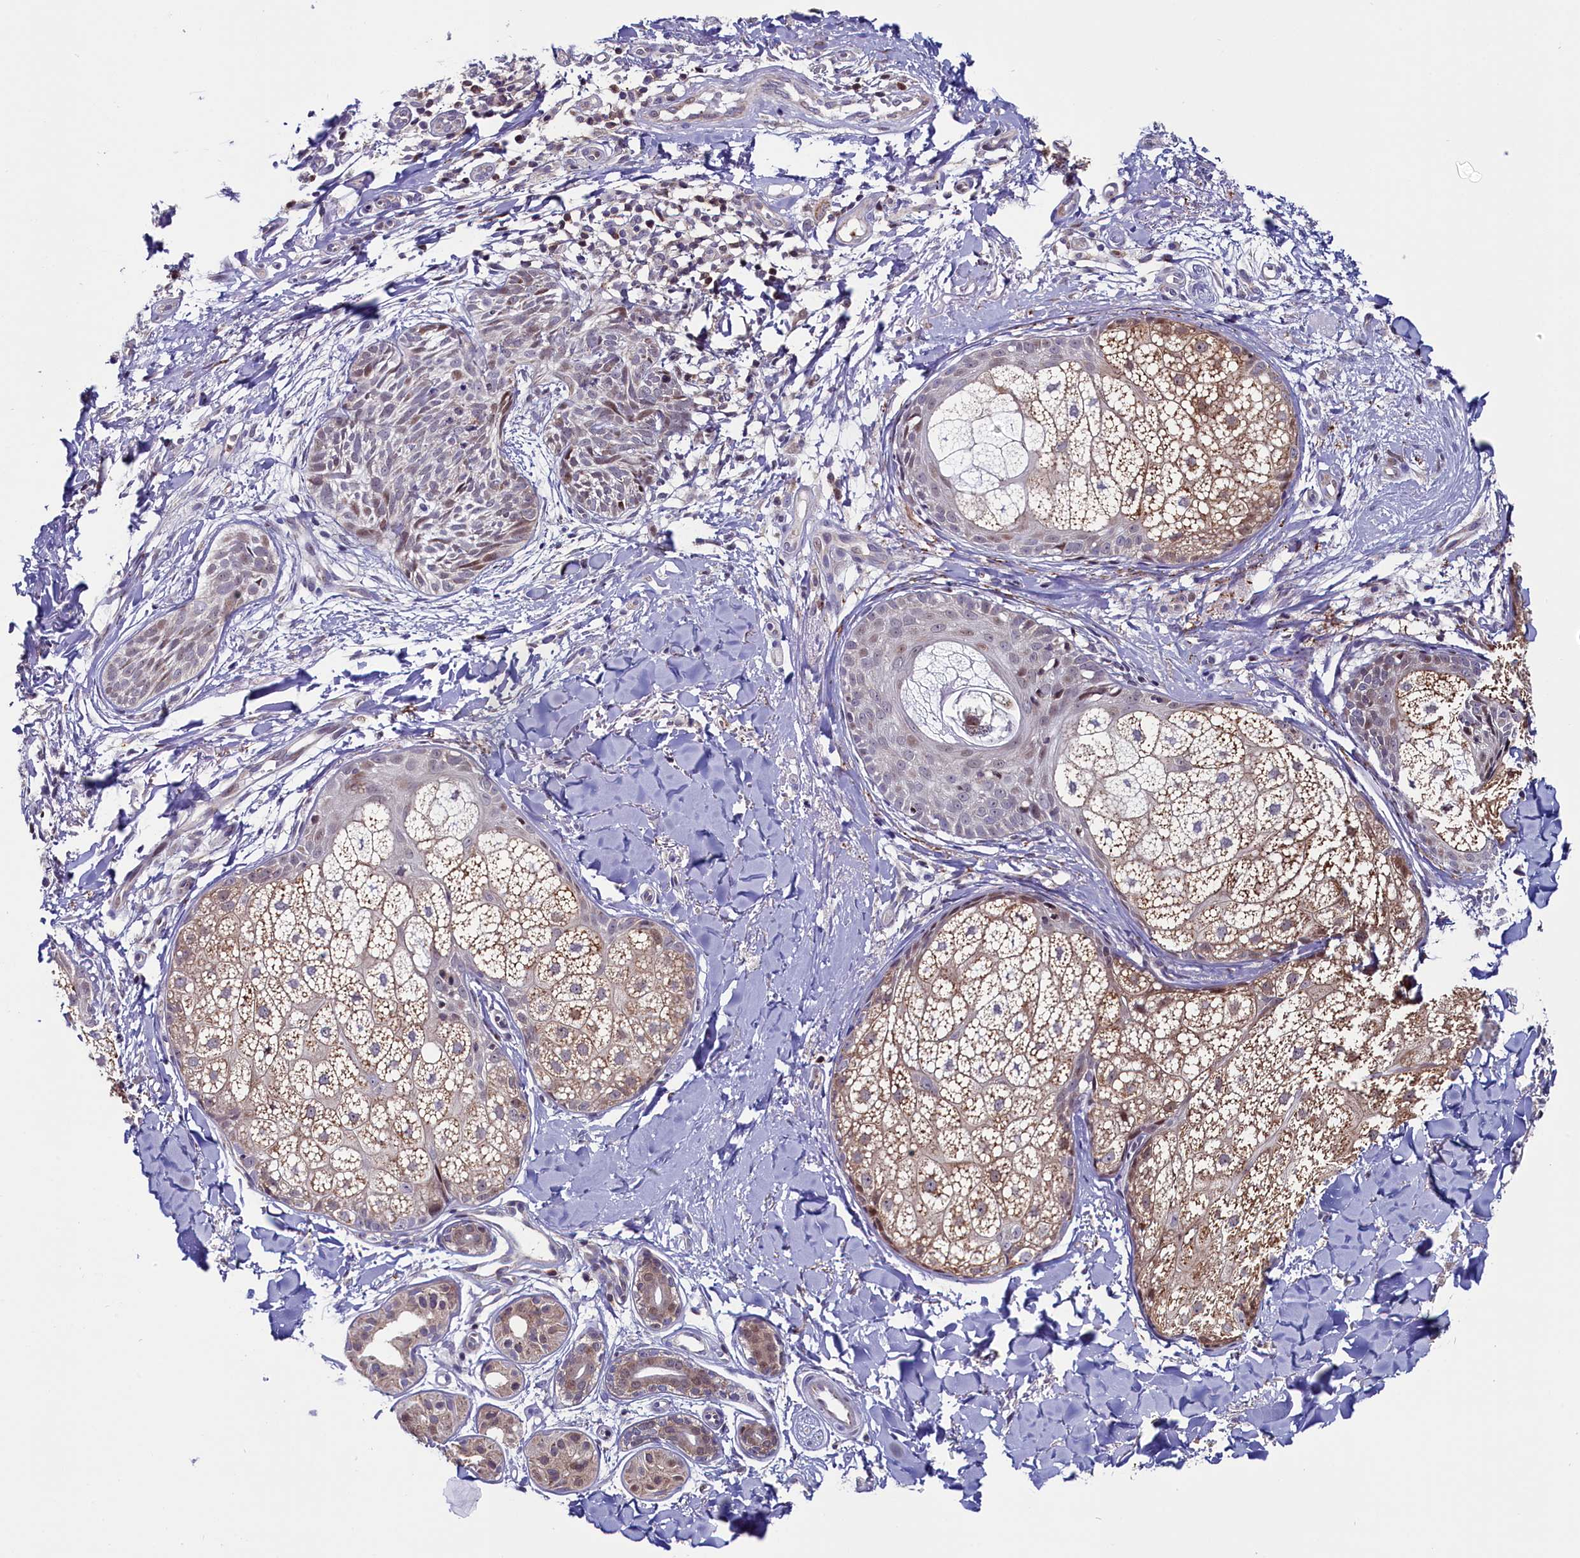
{"staining": {"intensity": "moderate", "quantity": "<25%", "location": "nuclear"}, "tissue": "skin cancer", "cell_type": "Tumor cells", "image_type": "cancer", "snomed": [{"axis": "morphology", "description": "Basal cell carcinoma"}, {"axis": "topography", "description": "Skin"}], "caption": "This is an image of immunohistochemistry staining of skin cancer (basal cell carcinoma), which shows moderate staining in the nuclear of tumor cells.", "gene": "CIAPIN1", "patient": {"sex": "female", "age": 61}}